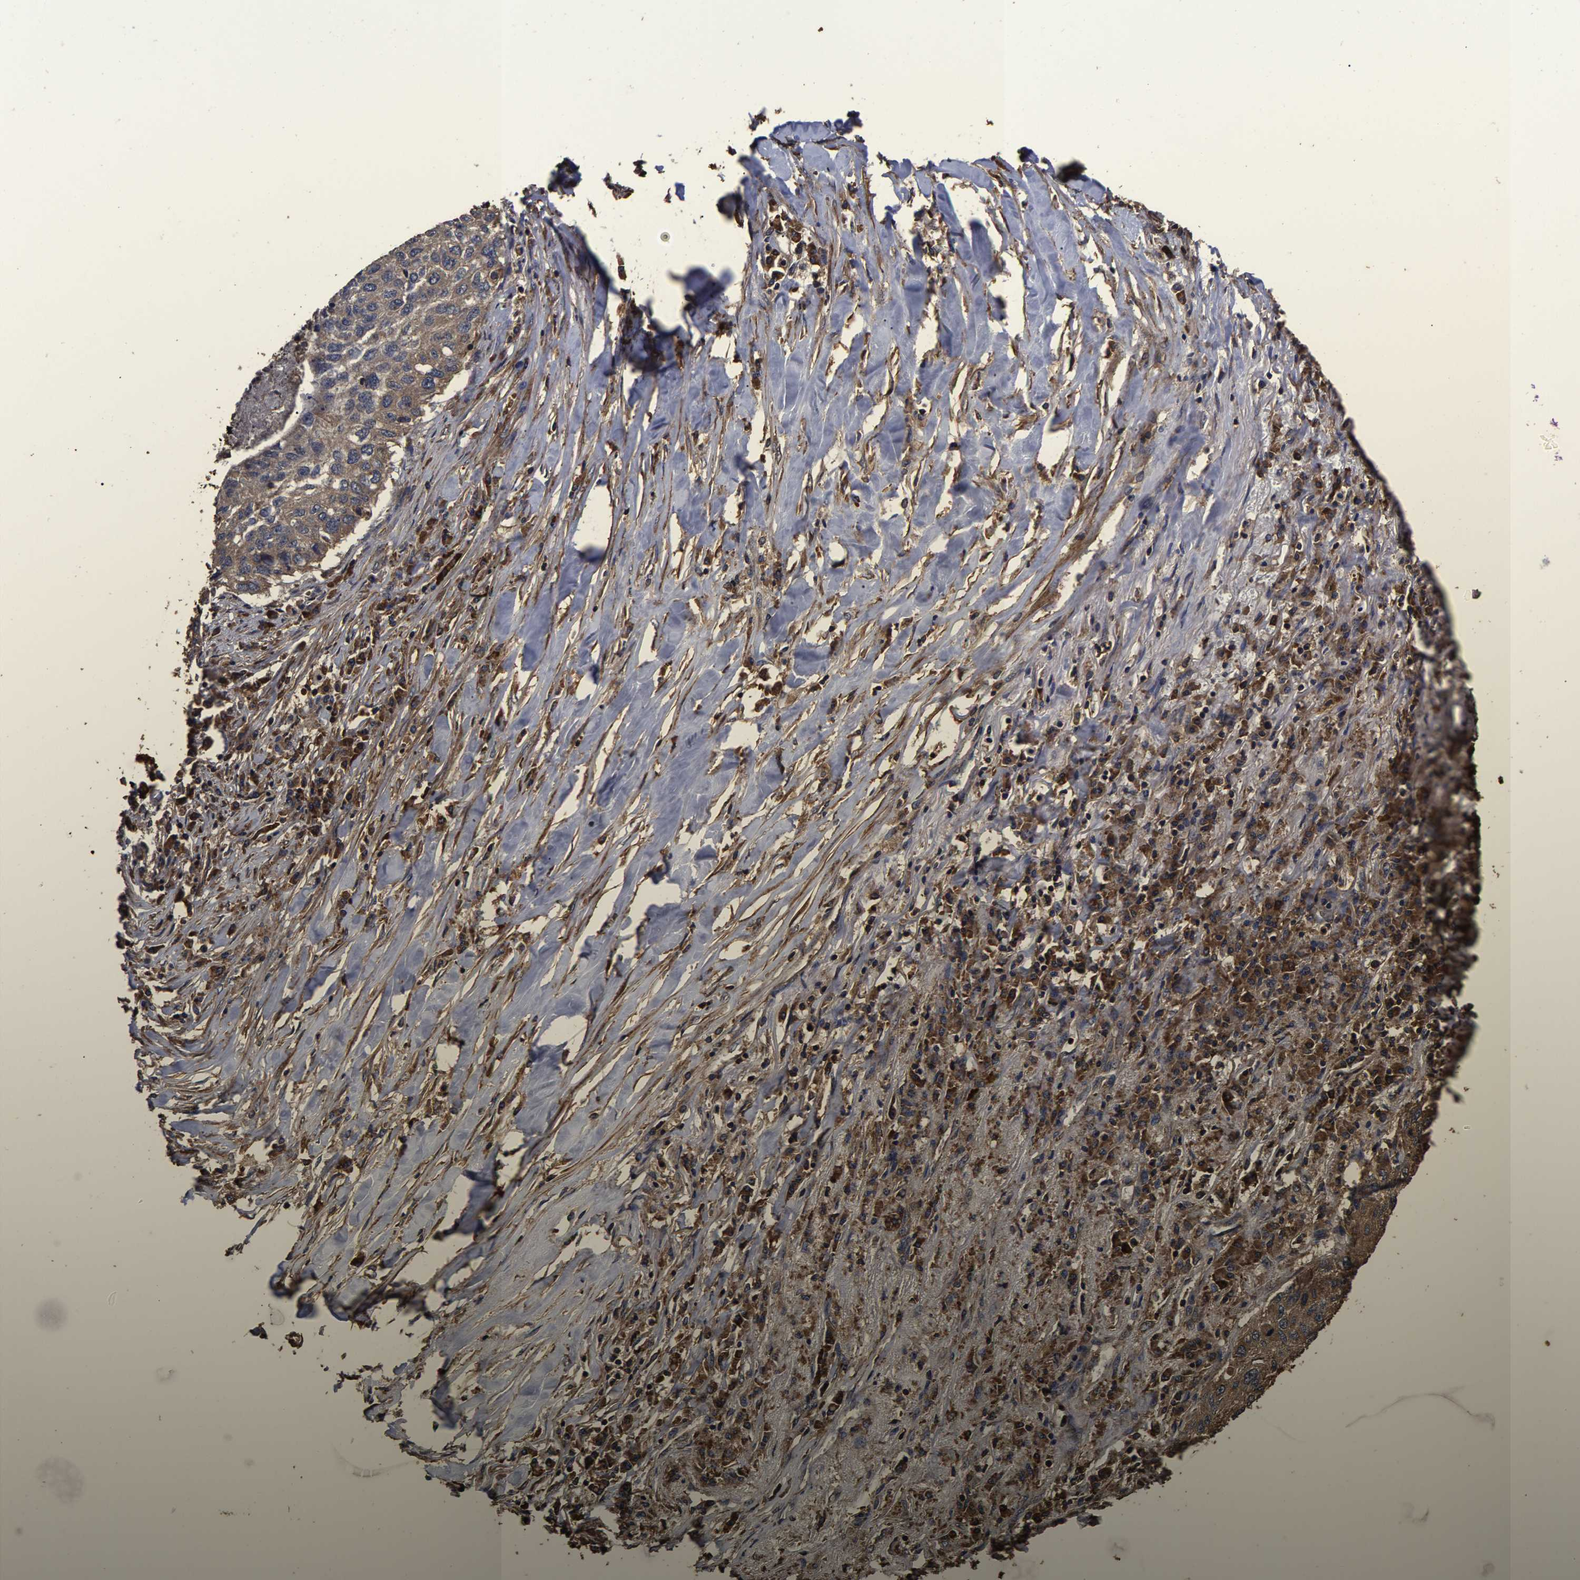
{"staining": {"intensity": "moderate", "quantity": ">75%", "location": "cytoplasmic/membranous"}, "tissue": "lung cancer", "cell_type": "Tumor cells", "image_type": "cancer", "snomed": [{"axis": "morphology", "description": "Squamous cell carcinoma, NOS"}, {"axis": "topography", "description": "Lung"}], "caption": "Approximately >75% of tumor cells in human lung squamous cell carcinoma display moderate cytoplasmic/membranous protein positivity as visualized by brown immunohistochemical staining.", "gene": "ITCH", "patient": {"sex": "female", "age": 63}}